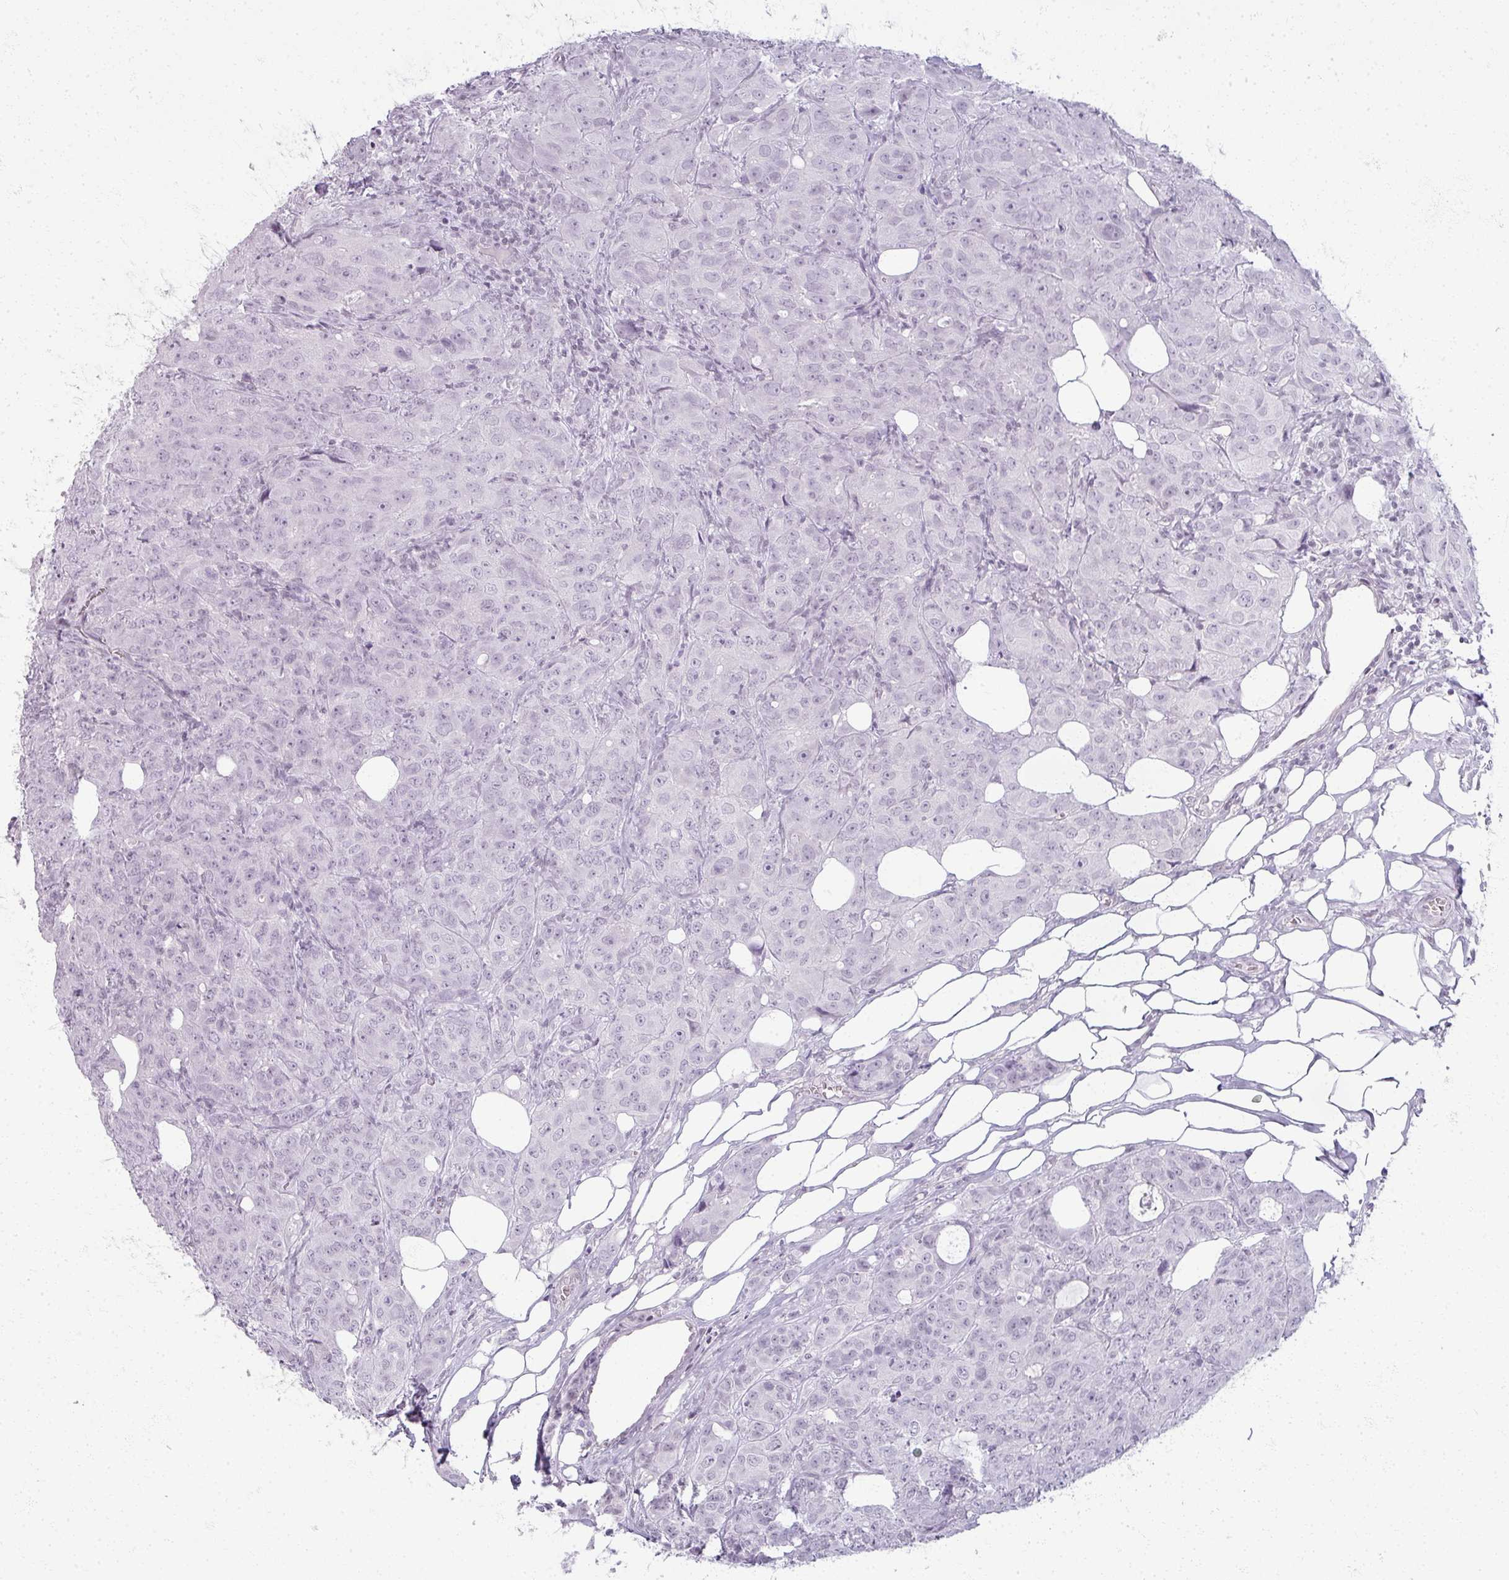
{"staining": {"intensity": "negative", "quantity": "none", "location": "none"}, "tissue": "breast cancer", "cell_type": "Tumor cells", "image_type": "cancer", "snomed": [{"axis": "morphology", "description": "Duct carcinoma"}, {"axis": "topography", "description": "Breast"}], "caption": "Image shows no protein staining in tumor cells of infiltrating ductal carcinoma (breast) tissue.", "gene": "RFPL2", "patient": {"sex": "female", "age": 43}}